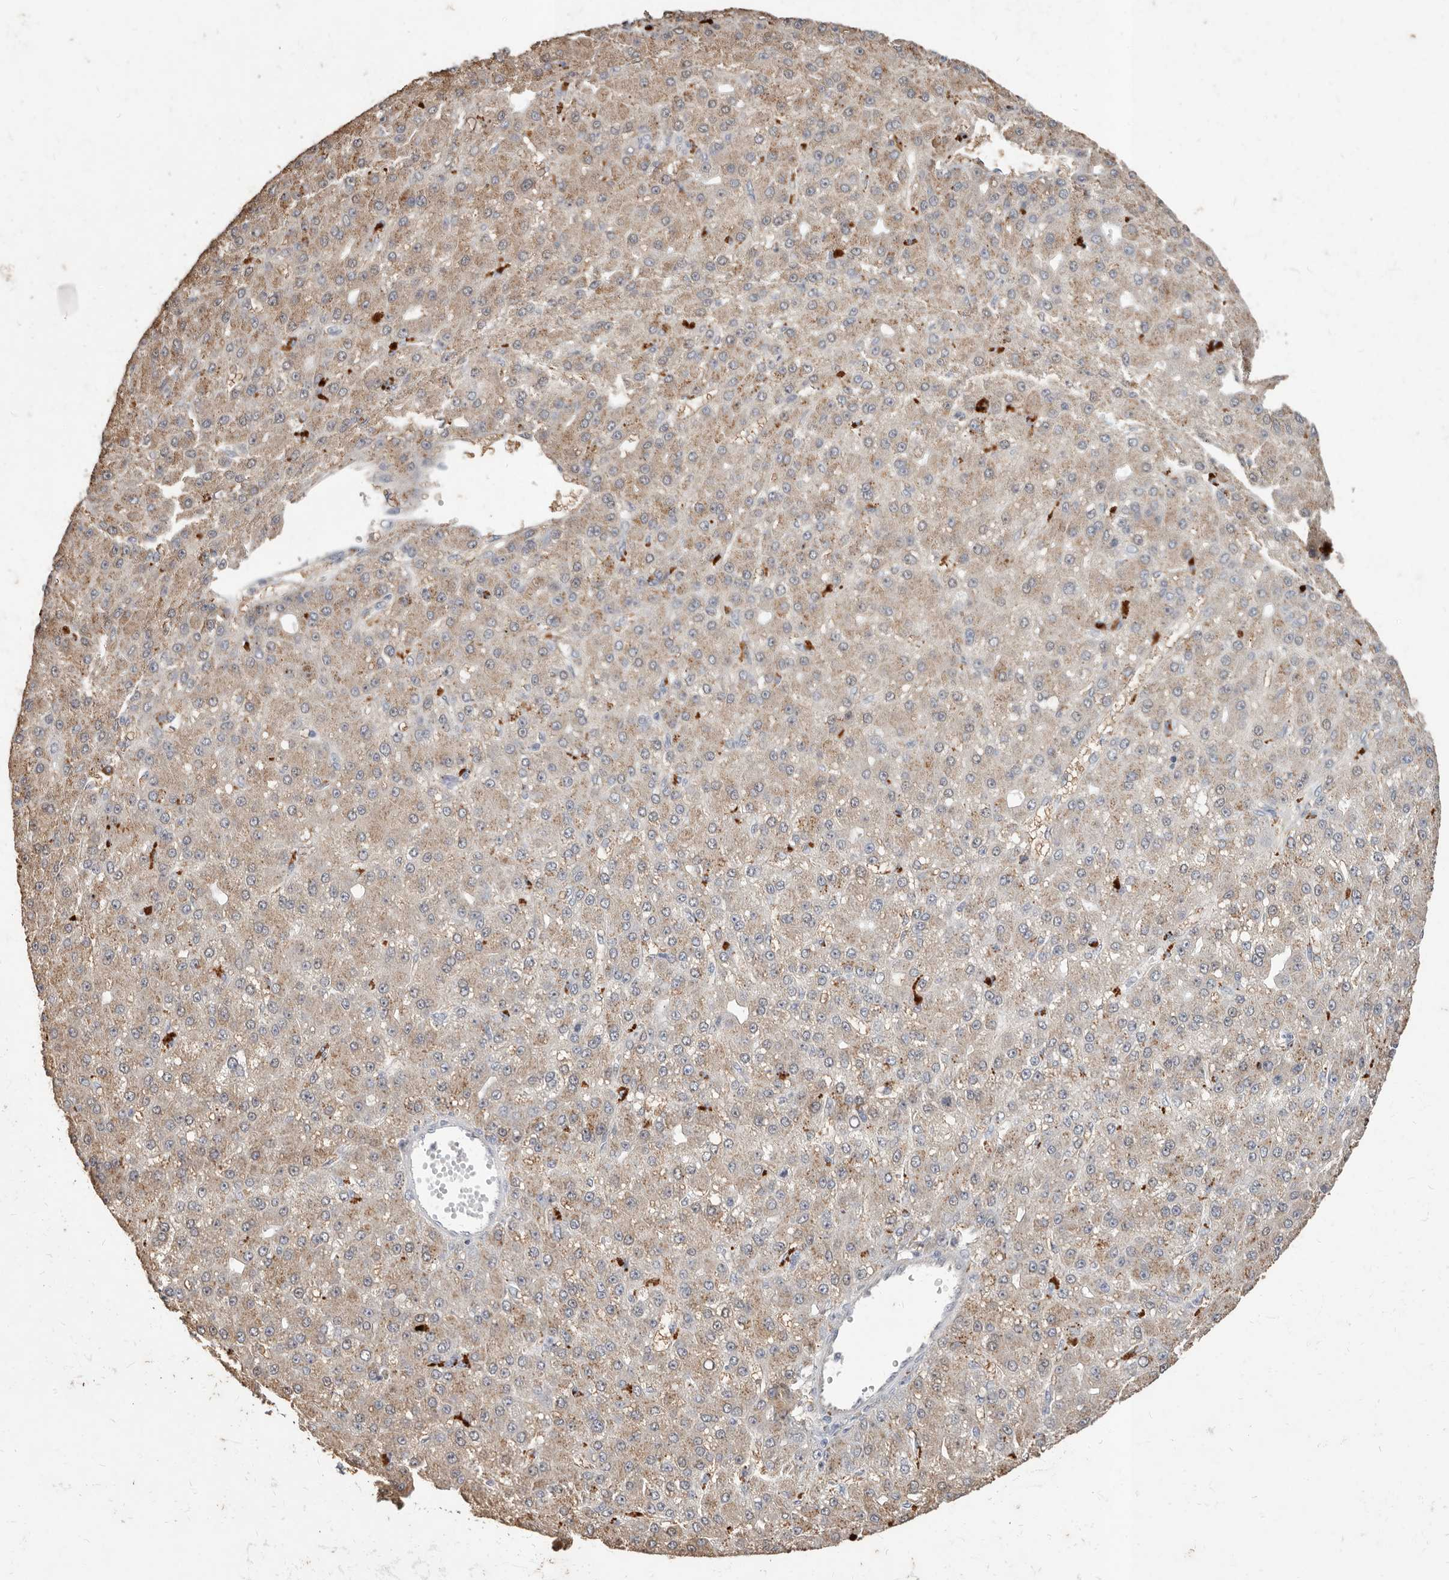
{"staining": {"intensity": "moderate", "quantity": ">75%", "location": "cytoplasmic/membranous"}, "tissue": "liver cancer", "cell_type": "Tumor cells", "image_type": "cancer", "snomed": [{"axis": "morphology", "description": "Carcinoma, Hepatocellular, NOS"}, {"axis": "topography", "description": "Liver"}], "caption": "Liver hepatocellular carcinoma stained with a protein marker reveals moderate staining in tumor cells.", "gene": "WDR77", "patient": {"sex": "male", "age": 67}}